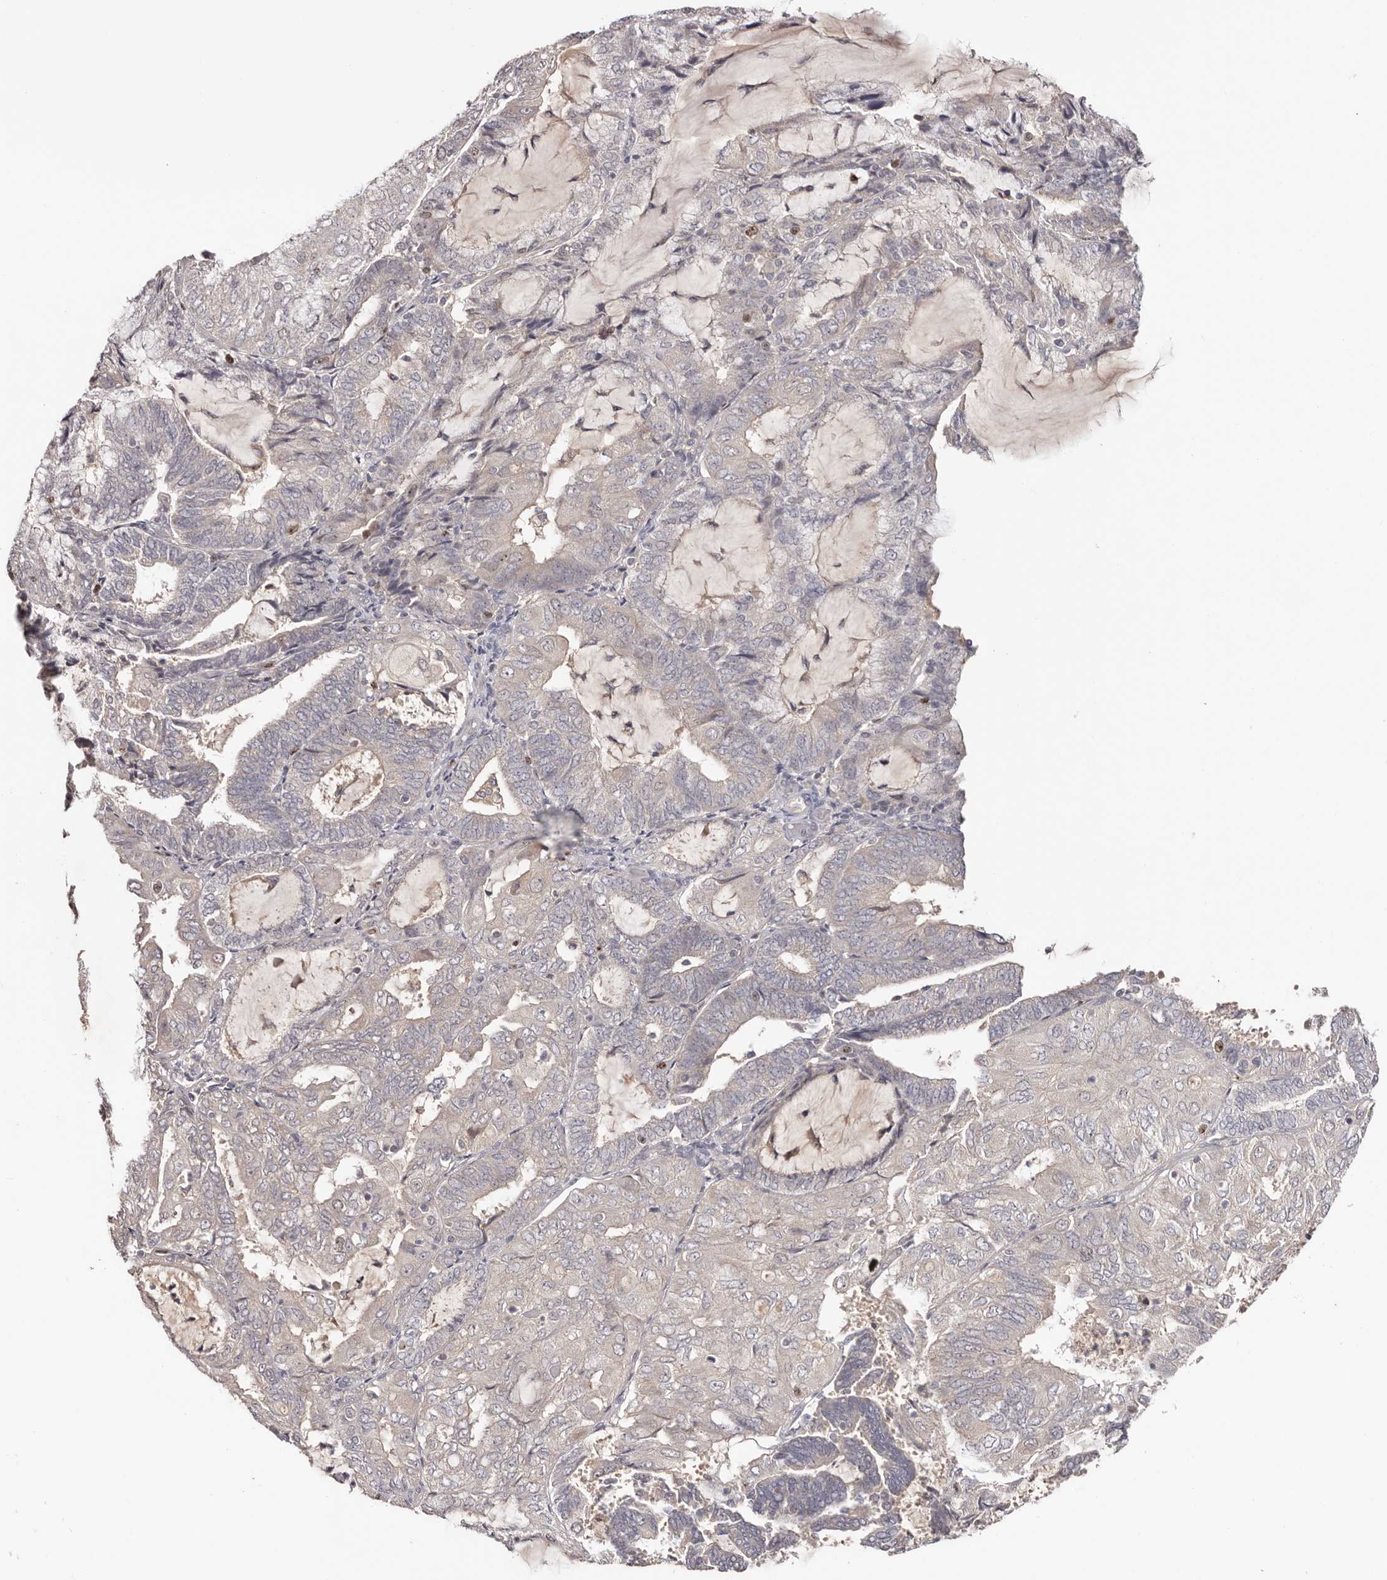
{"staining": {"intensity": "negative", "quantity": "none", "location": "none"}, "tissue": "endometrial cancer", "cell_type": "Tumor cells", "image_type": "cancer", "snomed": [{"axis": "morphology", "description": "Adenocarcinoma, NOS"}, {"axis": "topography", "description": "Endometrium"}], "caption": "A histopathology image of human endometrial cancer (adenocarcinoma) is negative for staining in tumor cells.", "gene": "CCDC190", "patient": {"sex": "female", "age": 81}}